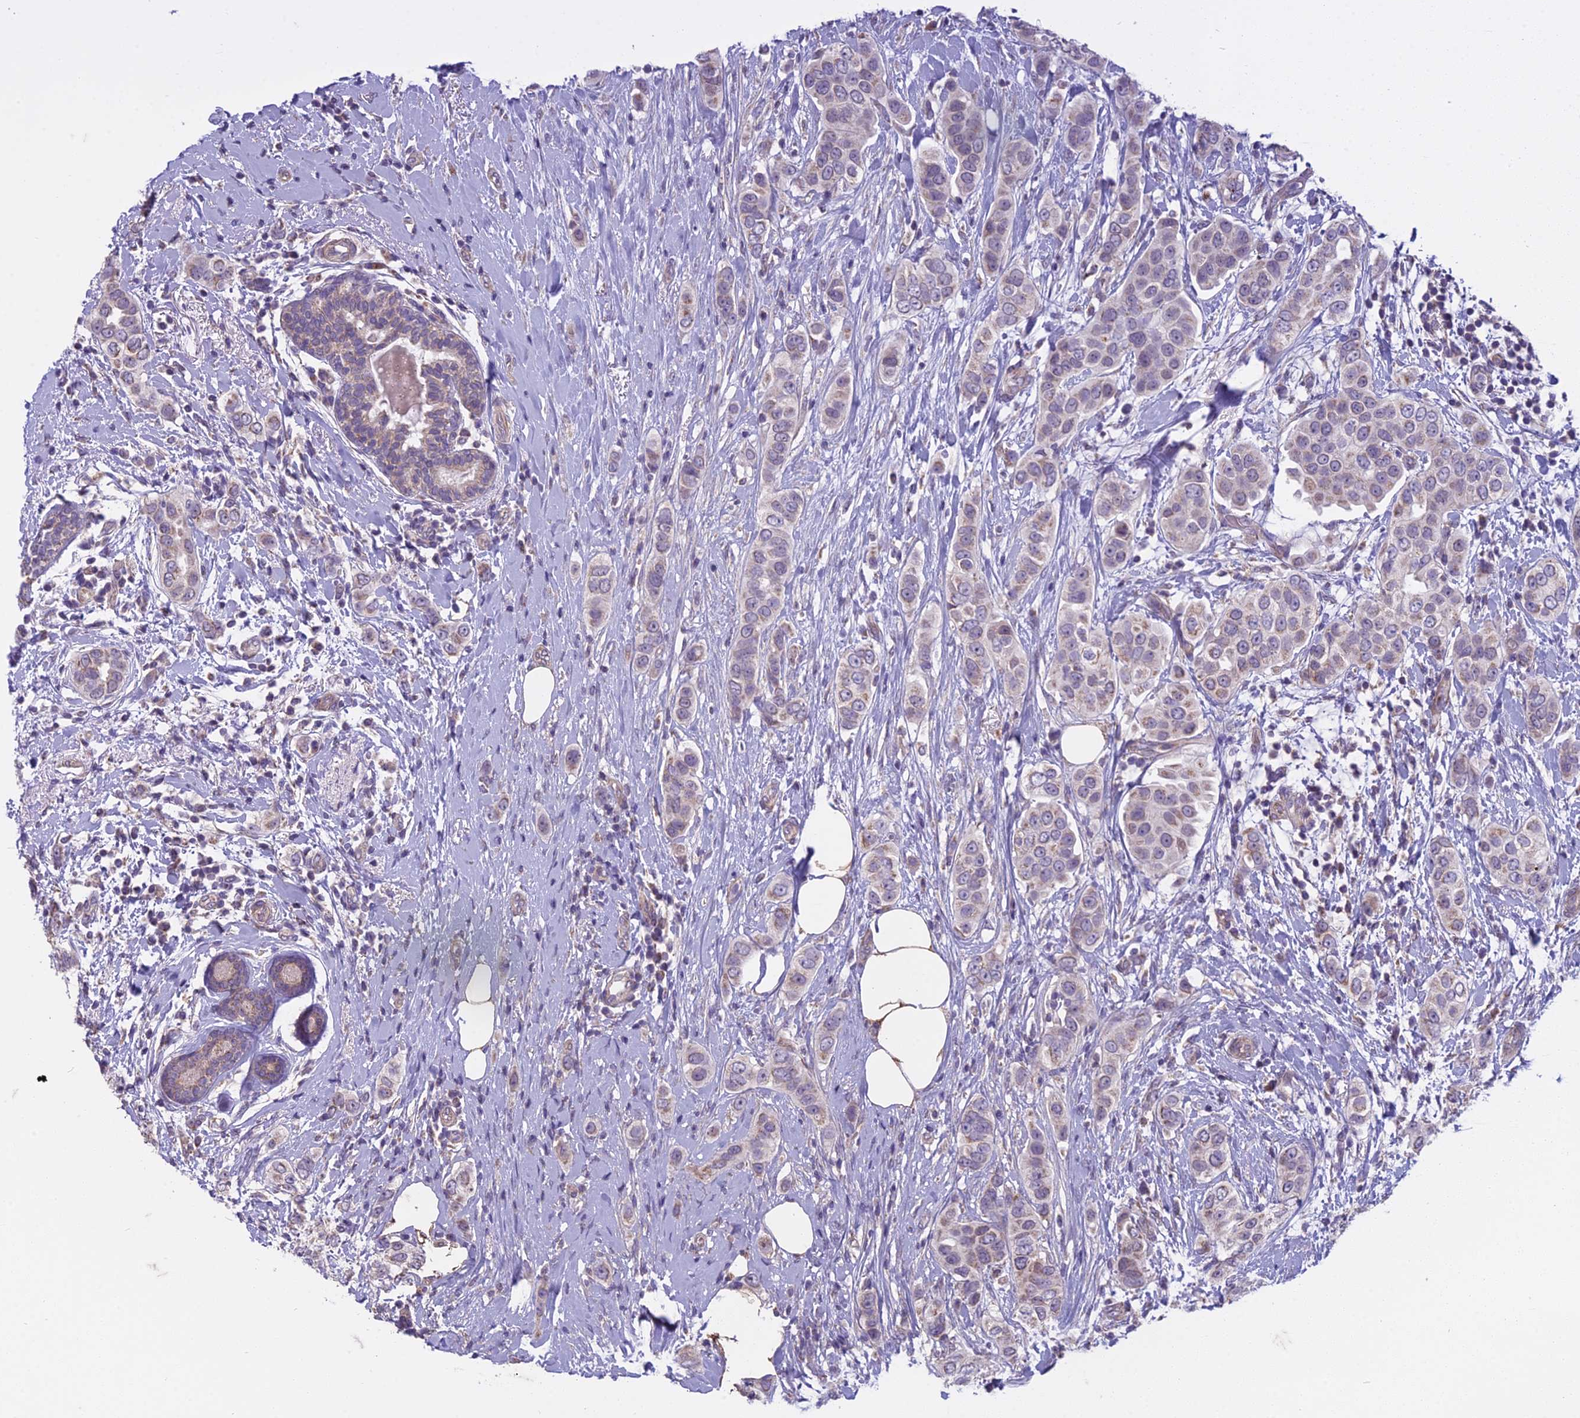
{"staining": {"intensity": "weak", "quantity": "<25%", "location": "cytoplasmic/membranous"}, "tissue": "breast cancer", "cell_type": "Tumor cells", "image_type": "cancer", "snomed": [{"axis": "morphology", "description": "Lobular carcinoma"}, {"axis": "topography", "description": "Breast"}], "caption": "High power microscopy micrograph of an IHC photomicrograph of breast cancer, revealing no significant expression in tumor cells.", "gene": "DUS2", "patient": {"sex": "female", "age": 51}}